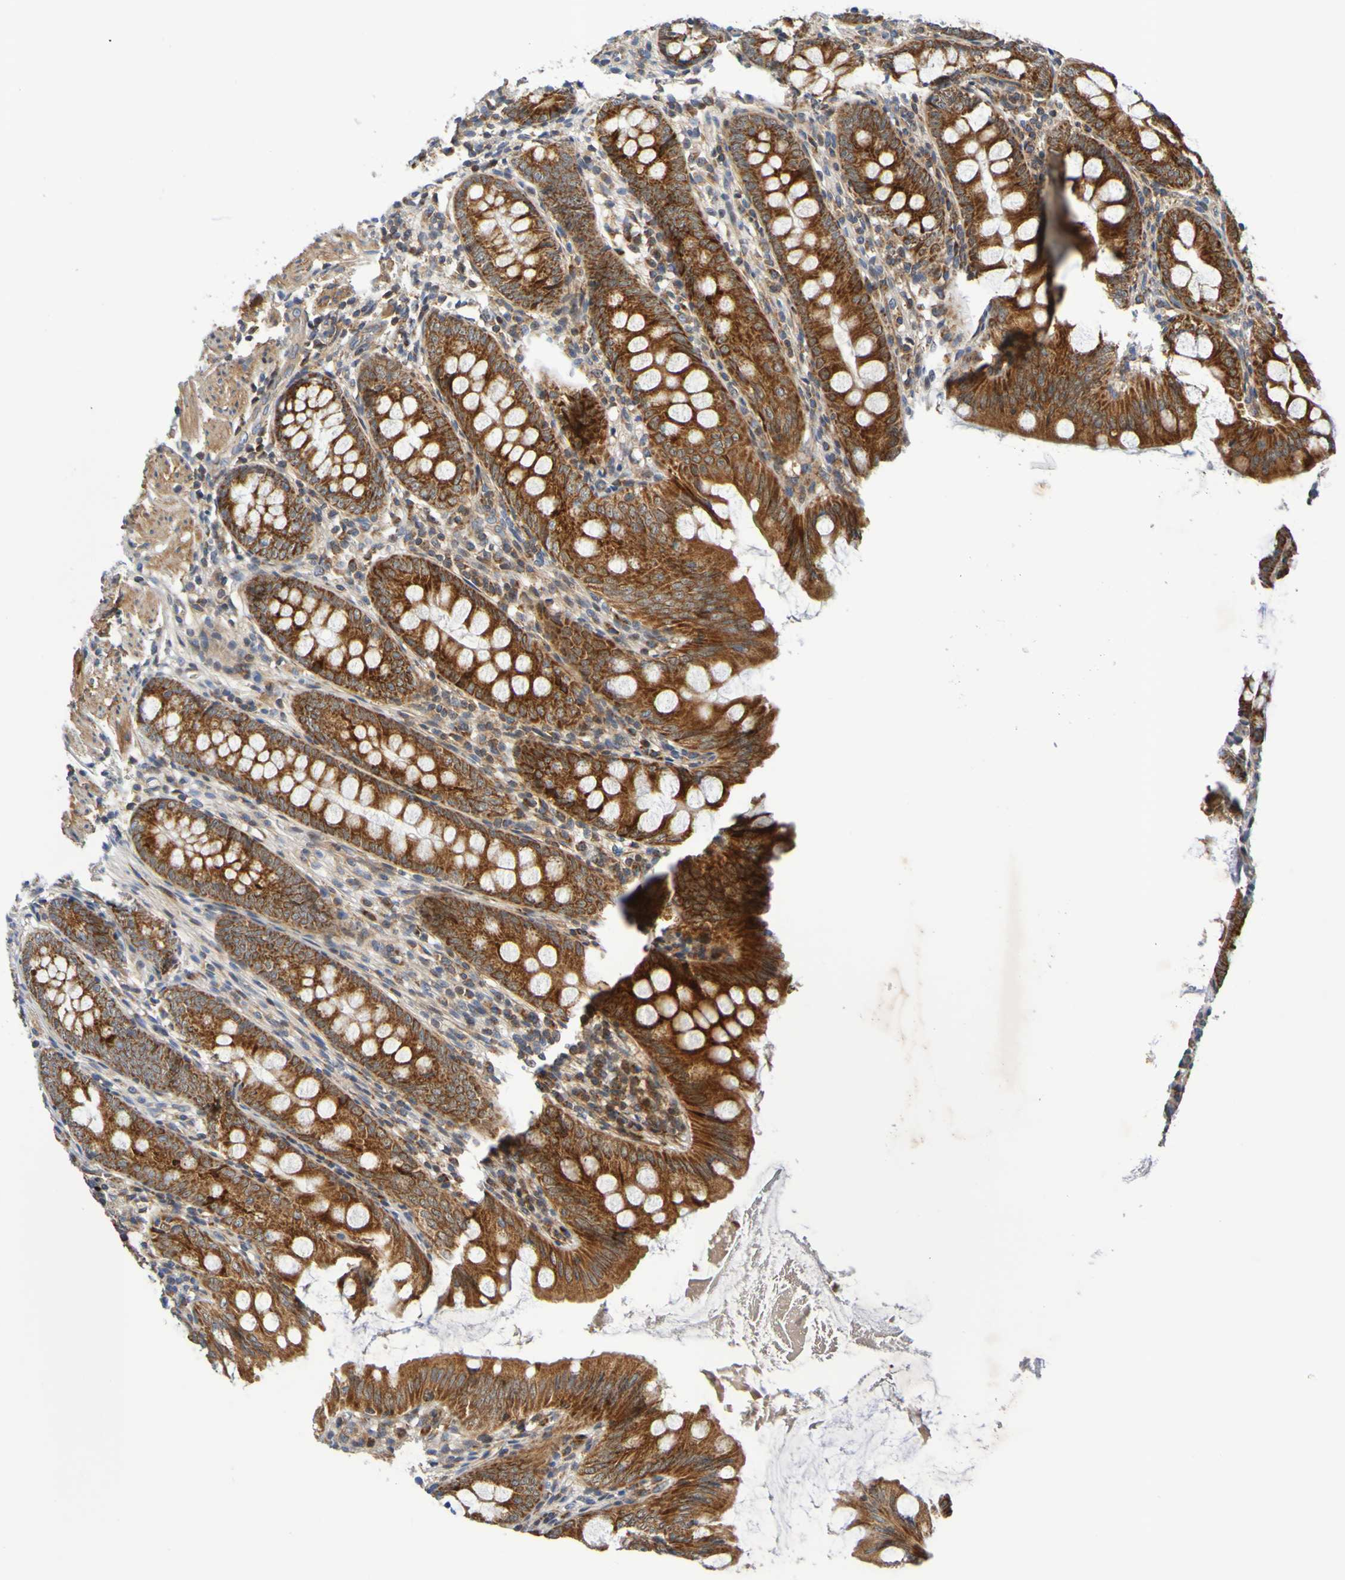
{"staining": {"intensity": "strong", "quantity": ">75%", "location": "cytoplasmic/membranous"}, "tissue": "appendix", "cell_type": "Glandular cells", "image_type": "normal", "snomed": [{"axis": "morphology", "description": "Normal tissue, NOS"}, {"axis": "topography", "description": "Appendix"}], "caption": "High-magnification brightfield microscopy of unremarkable appendix stained with DAB (brown) and counterstained with hematoxylin (blue). glandular cells exhibit strong cytoplasmic/membranous expression is seen in approximately>75% of cells.", "gene": "CCDC51", "patient": {"sex": "female", "age": 77}}